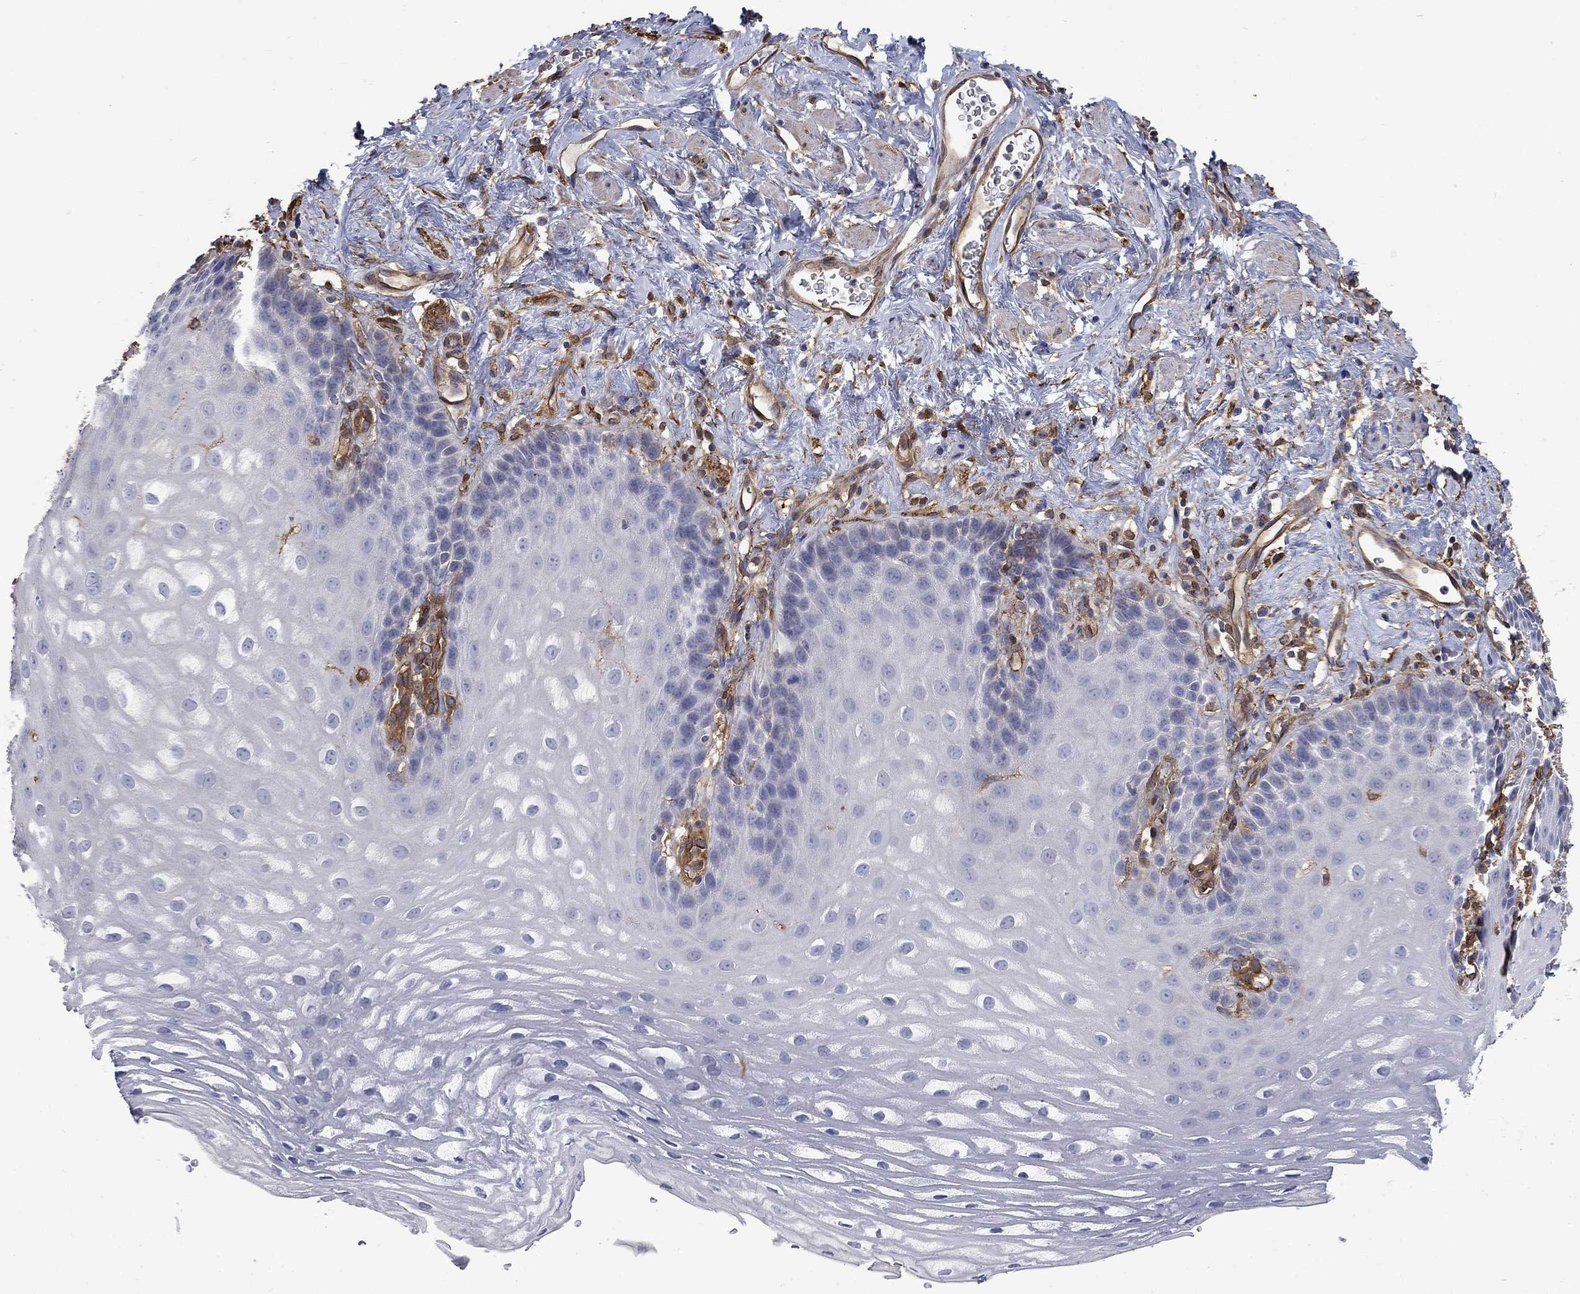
{"staining": {"intensity": "negative", "quantity": "none", "location": "none"}, "tissue": "esophagus", "cell_type": "Squamous epithelial cells", "image_type": "normal", "snomed": [{"axis": "morphology", "description": "Normal tissue, NOS"}, {"axis": "topography", "description": "Esophagus"}], "caption": "Immunohistochemistry micrograph of benign esophagus: esophagus stained with DAB reveals no significant protein expression in squamous epithelial cells.", "gene": "DPYSL2", "patient": {"sex": "male", "age": 64}}